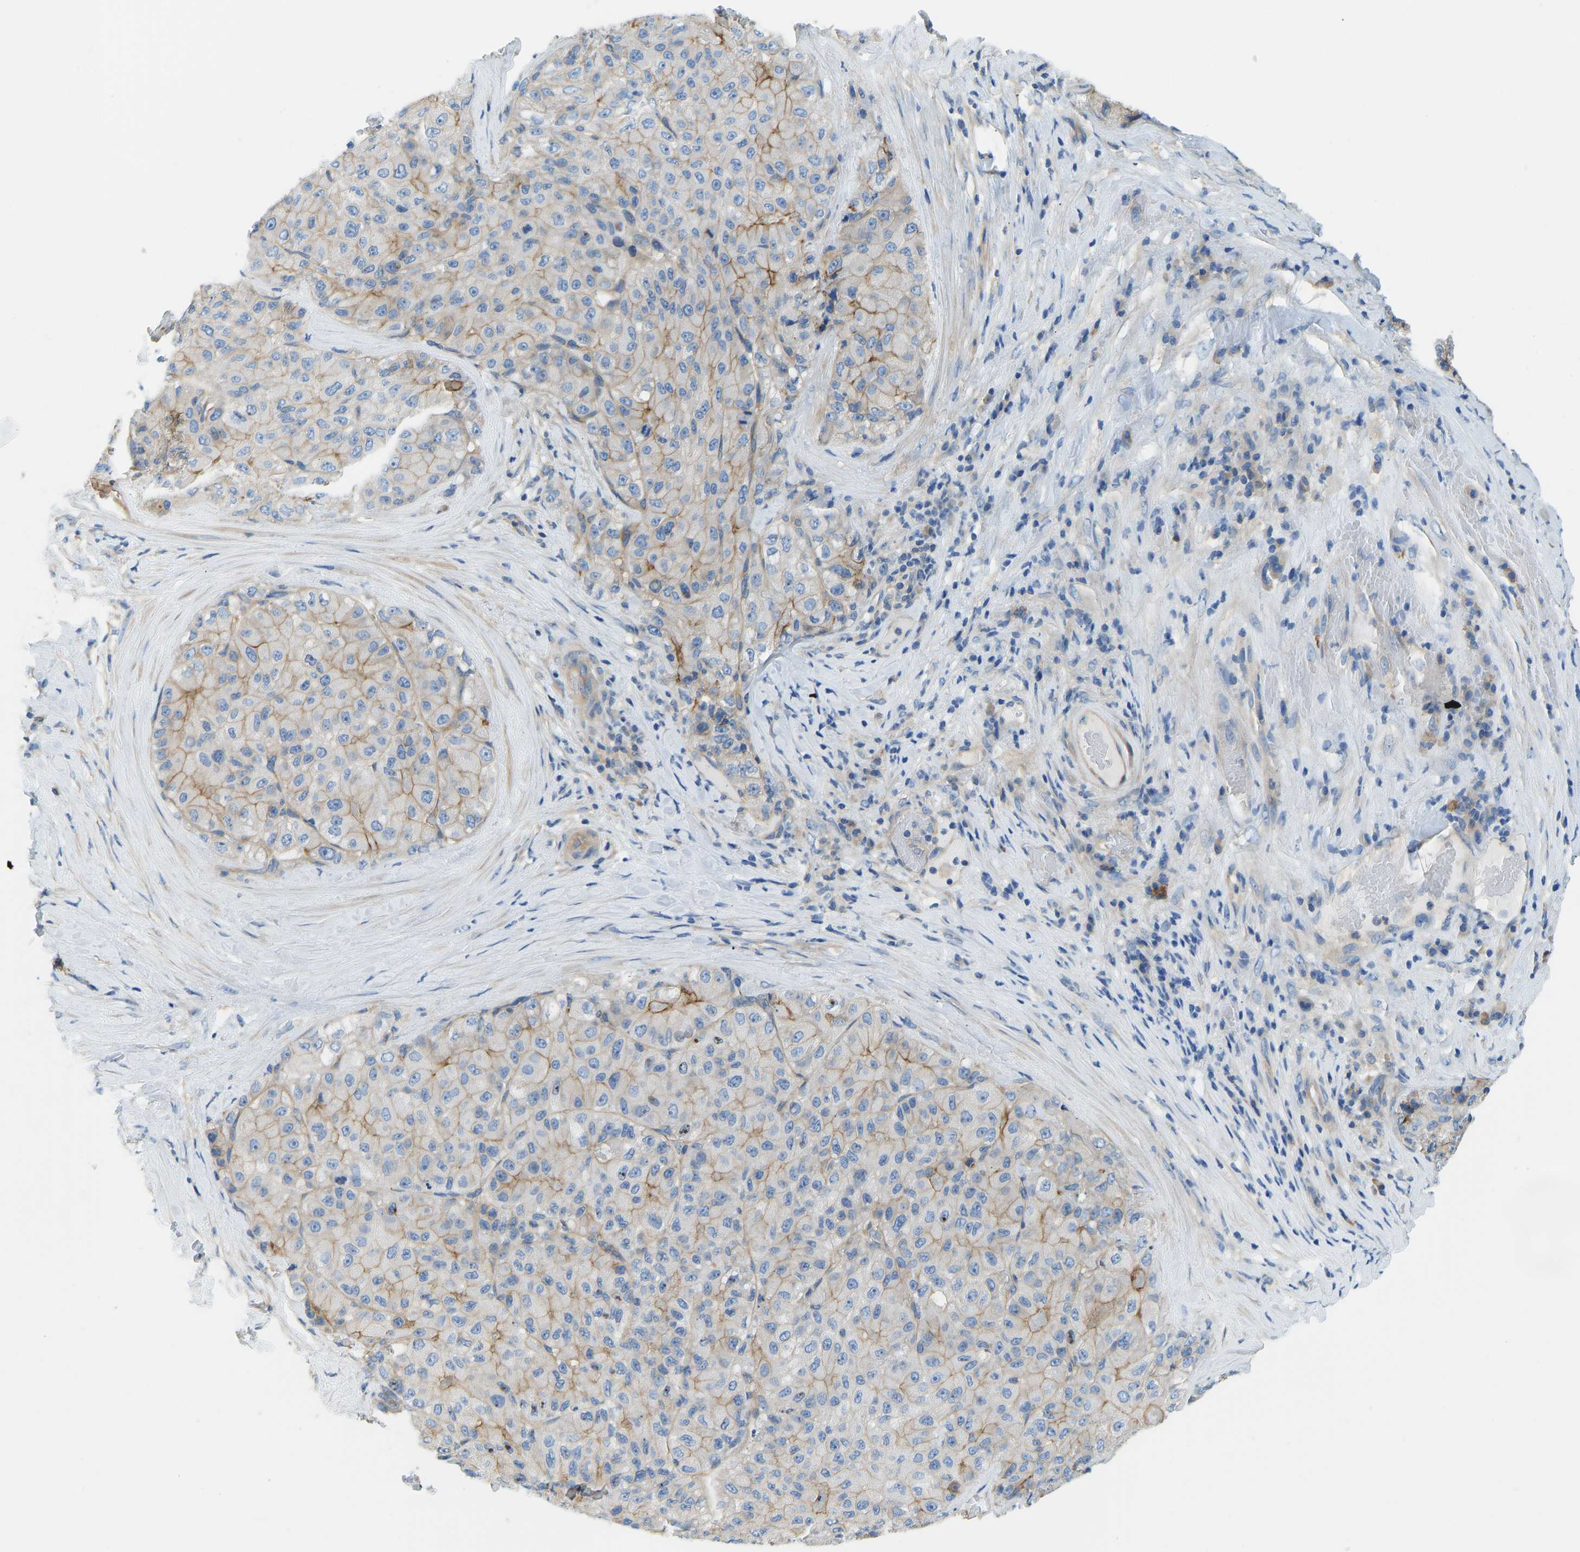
{"staining": {"intensity": "moderate", "quantity": "25%-75%", "location": "cytoplasmic/membranous"}, "tissue": "liver cancer", "cell_type": "Tumor cells", "image_type": "cancer", "snomed": [{"axis": "morphology", "description": "Carcinoma, Hepatocellular, NOS"}, {"axis": "topography", "description": "Liver"}], "caption": "An IHC micrograph of neoplastic tissue is shown. Protein staining in brown labels moderate cytoplasmic/membranous positivity in hepatocellular carcinoma (liver) within tumor cells.", "gene": "CHAD", "patient": {"sex": "male", "age": 80}}